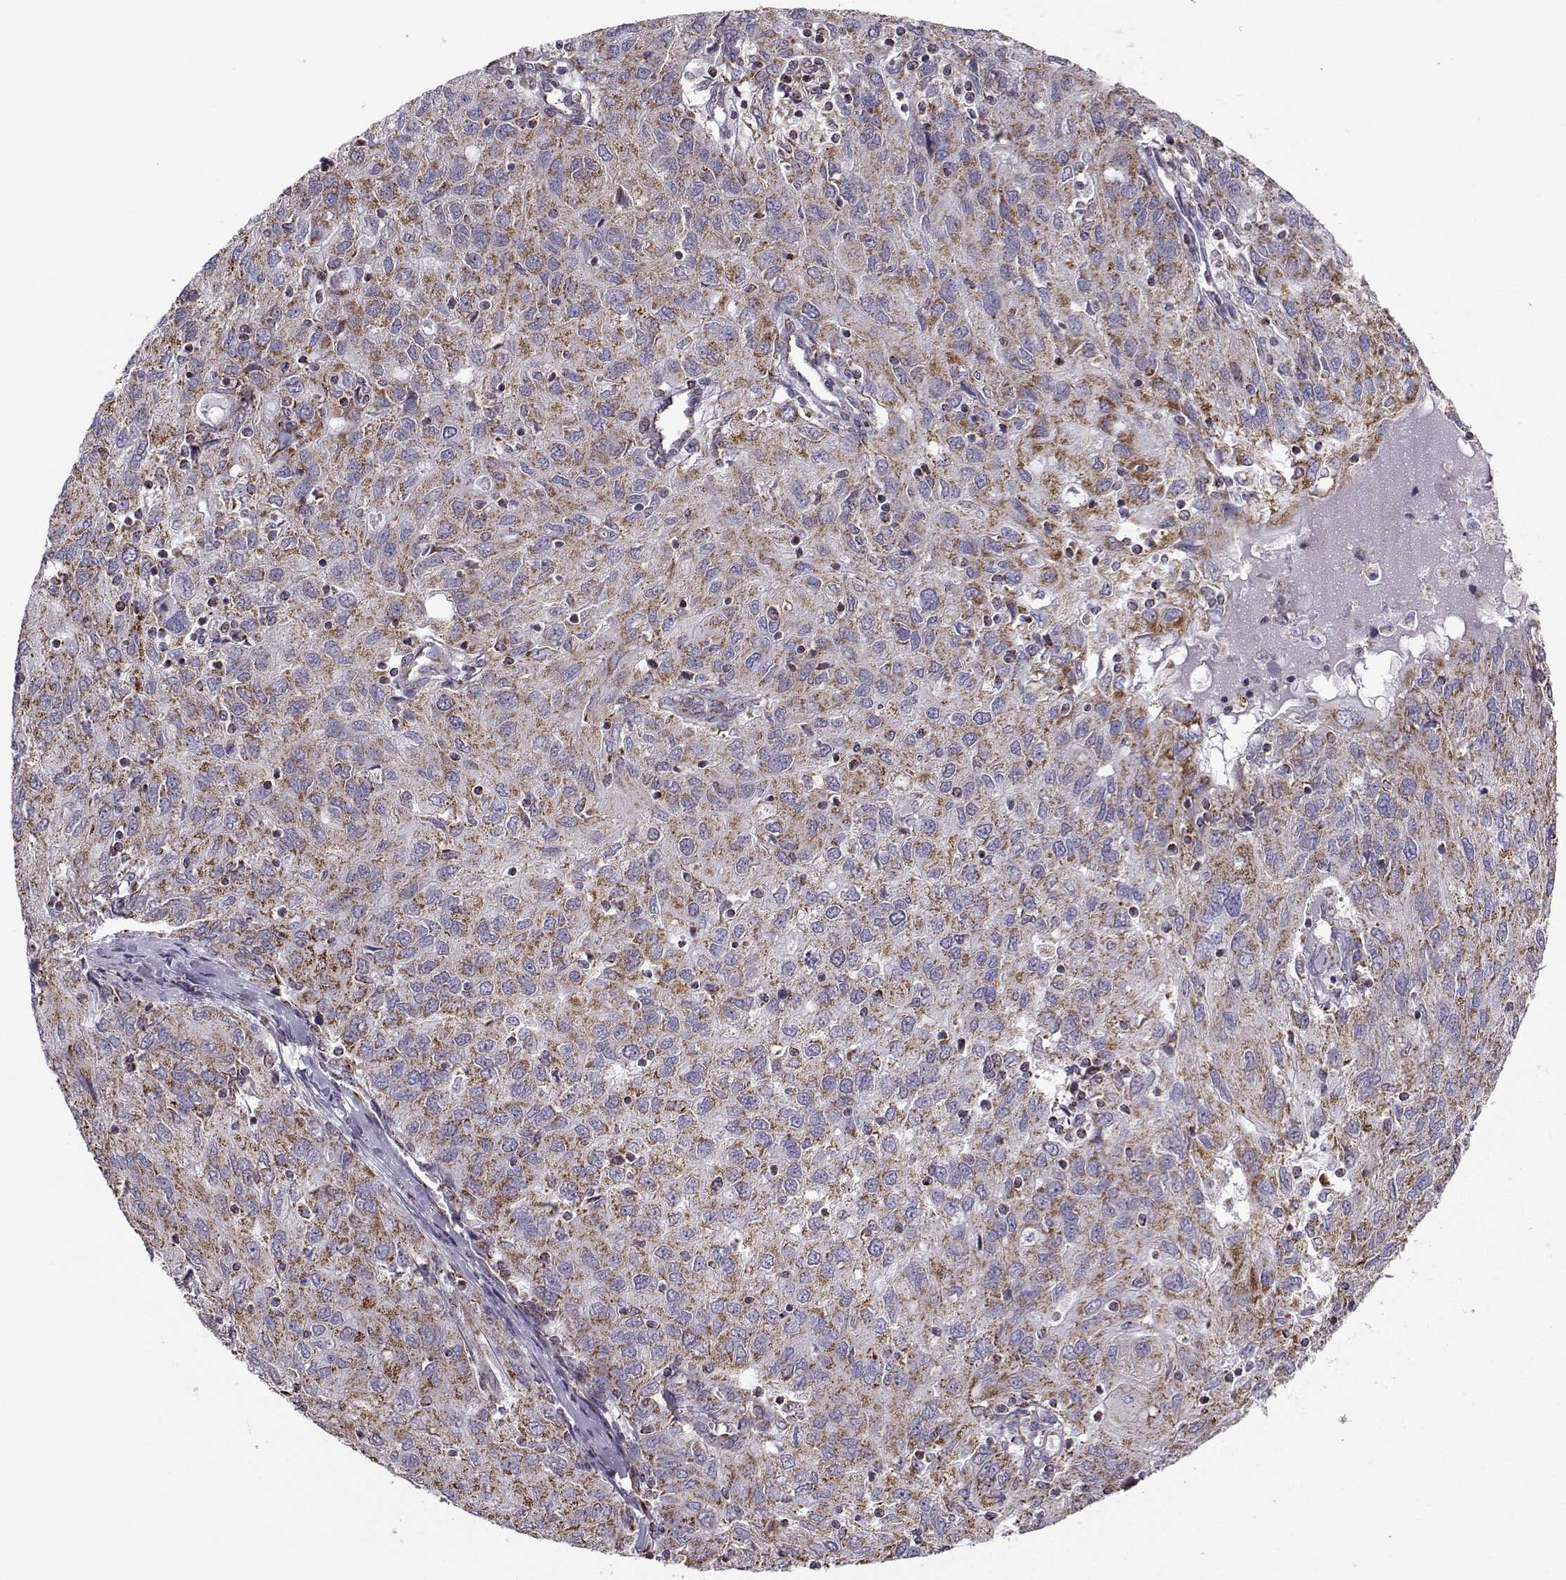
{"staining": {"intensity": "strong", "quantity": "25%-75%", "location": "cytoplasmic/membranous"}, "tissue": "ovarian cancer", "cell_type": "Tumor cells", "image_type": "cancer", "snomed": [{"axis": "morphology", "description": "Carcinoma, endometroid"}, {"axis": "topography", "description": "Ovary"}], "caption": "Tumor cells demonstrate high levels of strong cytoplasmic/membranous staining in approximately 25%-75% of cells in ovarian cancer (endometroid carcinoma).", "gene": "NECAB3", "patient": {"sex": "female", "age": 50}}